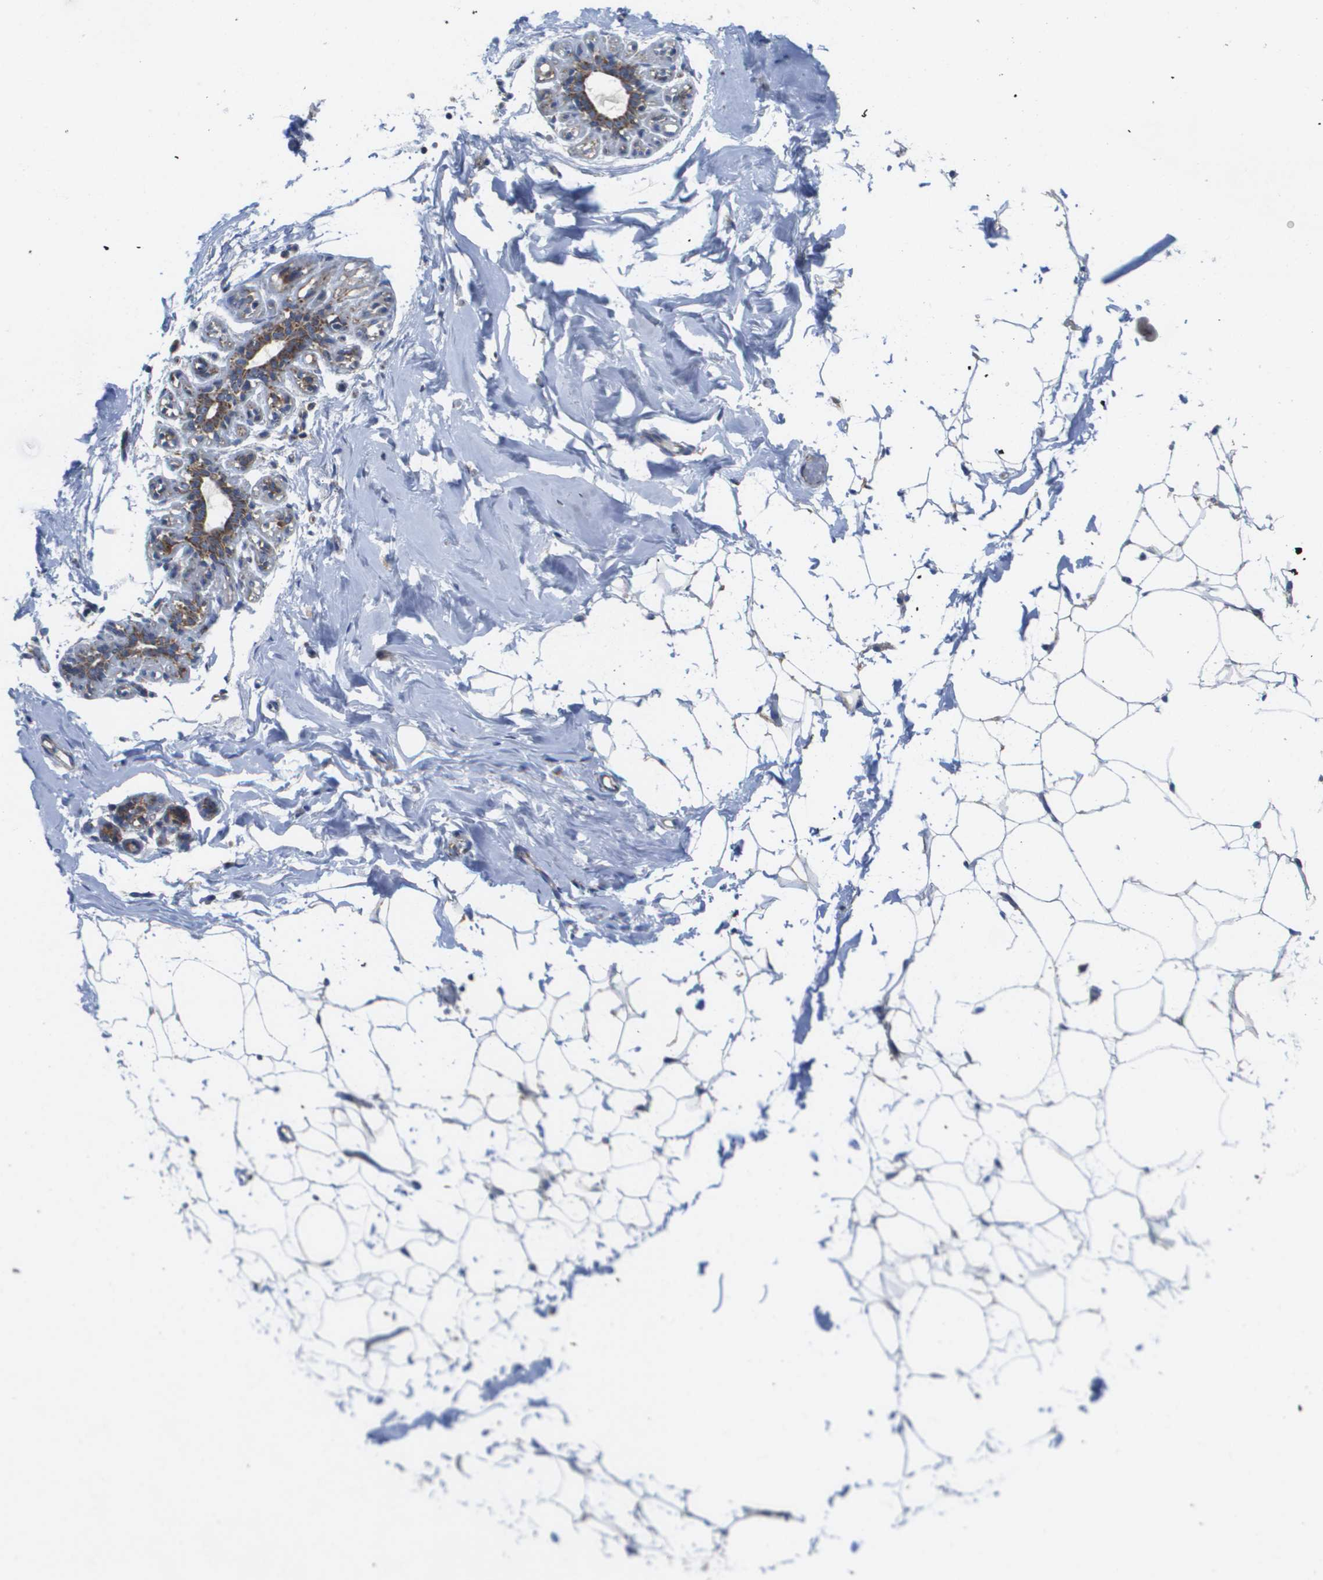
{"staining": {"intensity": "negative", "quantity": "none", "location": "none"}, "tissue": "adipose tissue", "cell_type": "Adipocytes", "image_type": "normal", "snomed": [{"axis": "morphology", "description": "Normal tissue, NOS"}, {"axis": "topography", "description": "Breast"}, {"axis": "topography", "description": "Soft tissue"}], "caption": "The immunohistochemistry (IHC) micrograph has no significant expression in adipocytes of adipose tissue.", "gene": "FIS1", "patient": {"sex": "female", "age": 75}}